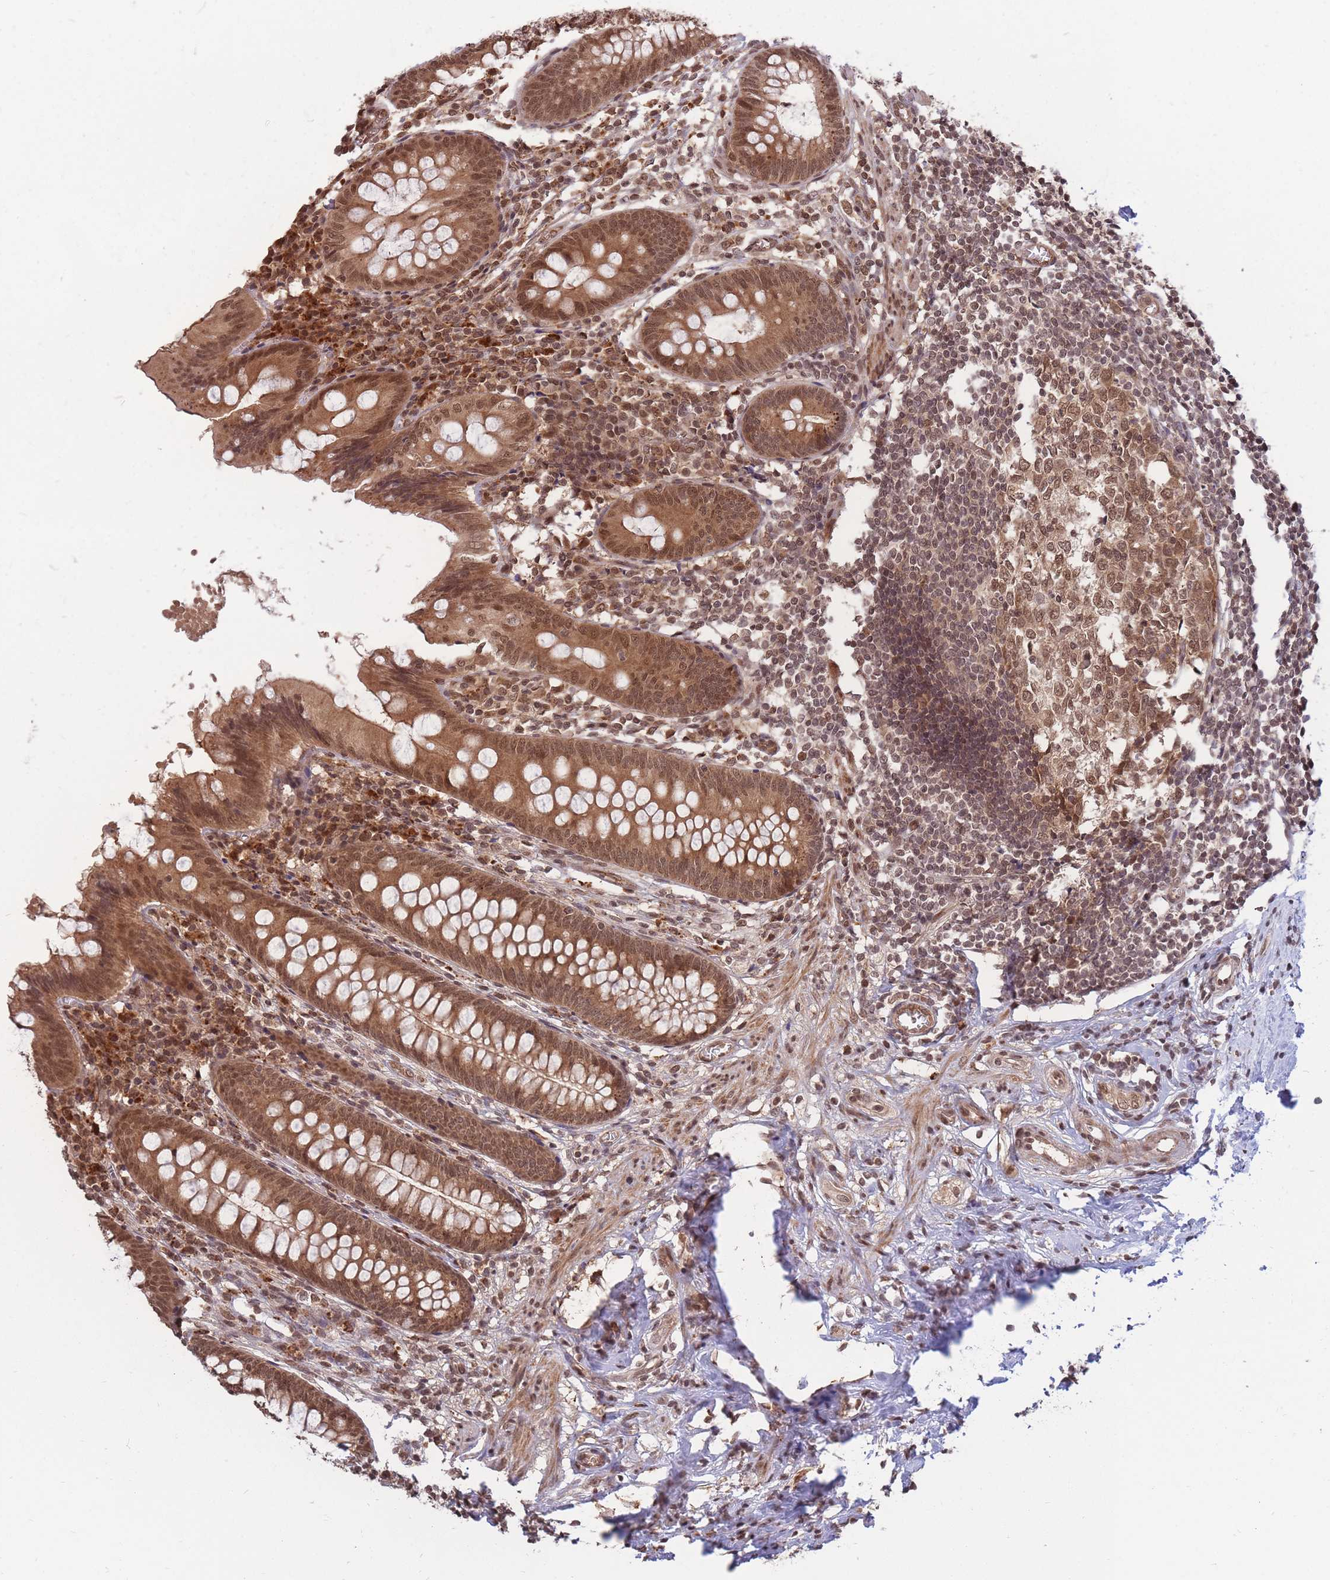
{"staining": {"intensity": "moderate", "quantity": ">75%", "location": "cytoplasmic/membranous,nuclear"}, "tissue": "appendix", "cell_type": "Glandular cells", "image_type": "normal", "snomed": [{"axis": "morphology", "description": "Normal tissue, NOS"}, {"axis": "topography", "description": "Appendix"}], "caption": "Immunohistochemical staining of unremarkable appendix displays medium levels of moderate cytoplasmic/membranous,nuclear expression in approximately >75% of glandular cells.", "gene": "SRA1", "patient": {"sex": "female", "age": 51}}